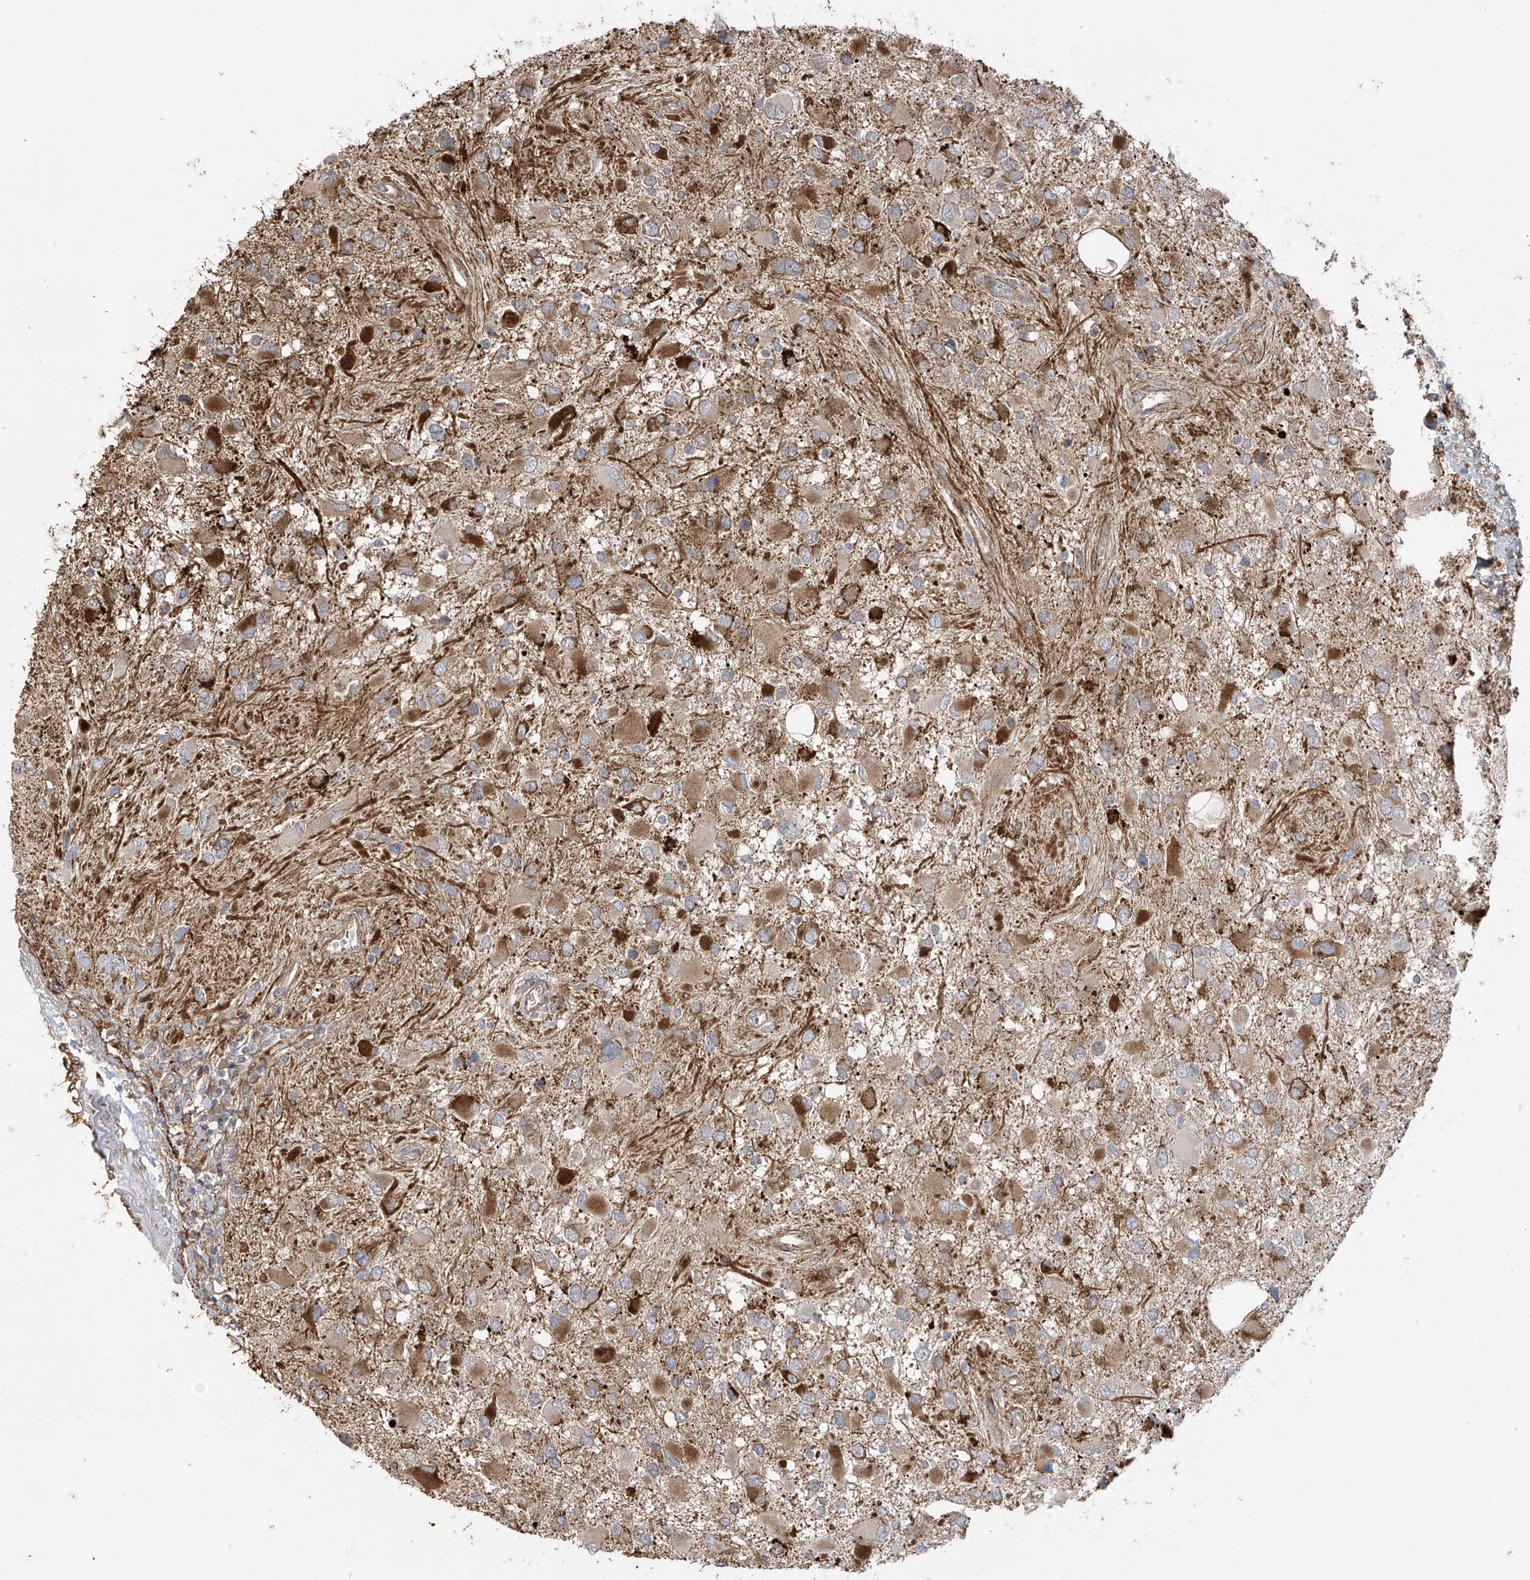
{"staining": {"intensity": "moderate", "quantity": "<25%", "location": "cytoplasmic/membranous"}, "tissue": "glioma", "cell_type": "Tumor cells", "image_type": "cancer", "snomed": [{"axis": "morphology", "description": "Glioma, malignant, High grade"}, {"axis": "topography", "description": "Brain"}], "caption": "A low amount of moderate cytoplasmic/membranous staining is present in approximately <25% of tumor cells in glioma tissue. The protein of interest is shown in brown color, while the nuclei are stained blue.", "gene": "ABTB1", "patient": {"sex": "male", "age": 53}}